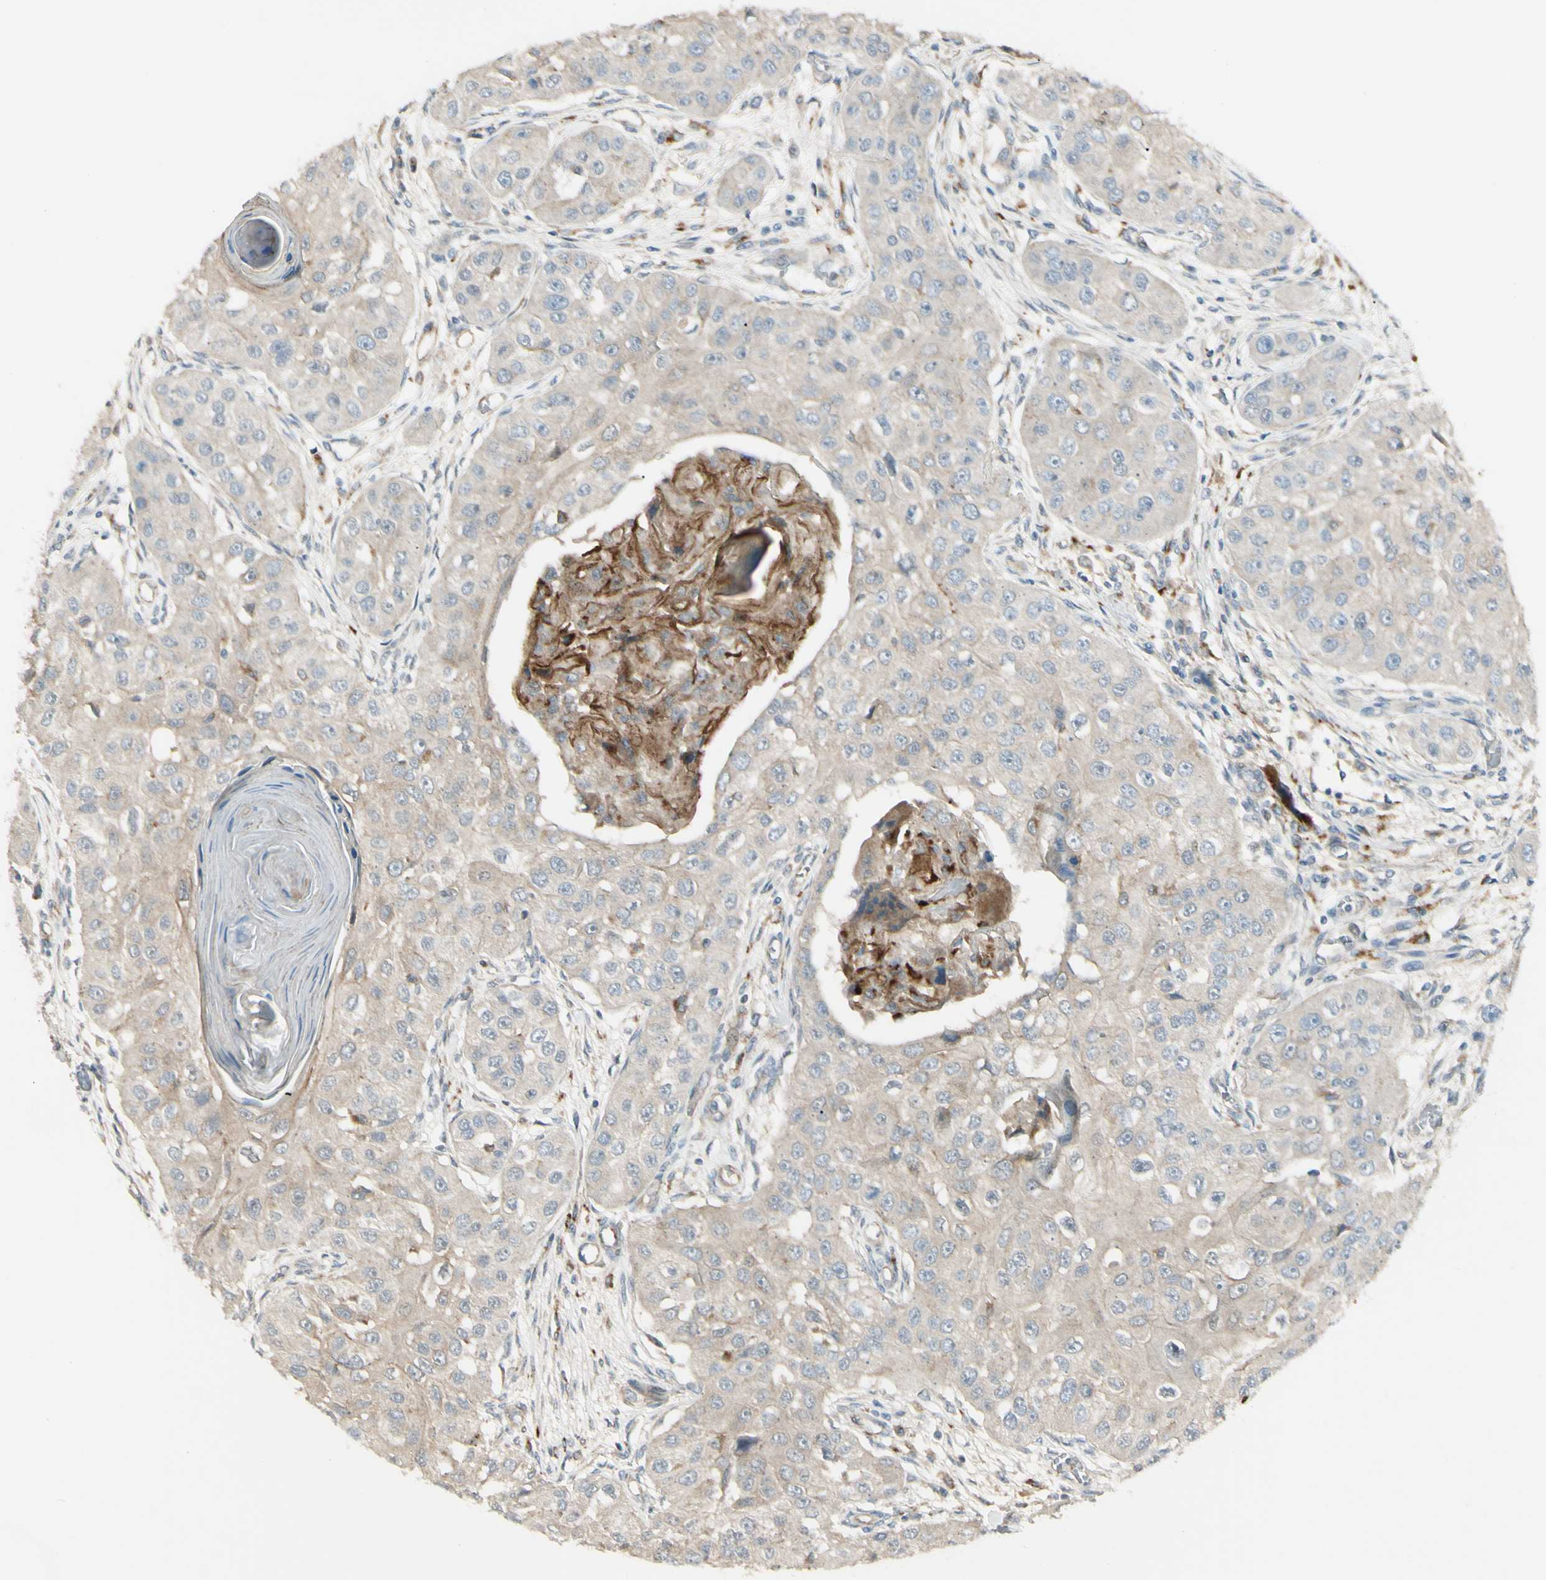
{"staining": {"intensity": "negative", "quantity": "none", "location": "none"}, "tissue": "head and neck cancer", "cell_type": "Tumor cells", "image_type": "cancer", "snomed": [{"axis": "morphology", "description": "Normal tissue, NOS"}, {"axis": "morphology", "description": "Squamous cell carcinoma, NOS"}, {"axis": "topography", "description": "Skeletal muscle"}, {"axis": "topography", "description": "Head-Neck"}], "caption": "Tumor cells show no significant expression in head and neck cancer (squamous cell carcinoma).", "gene": "LMTK2", "patient": {"sex": "male", "age": 51}}